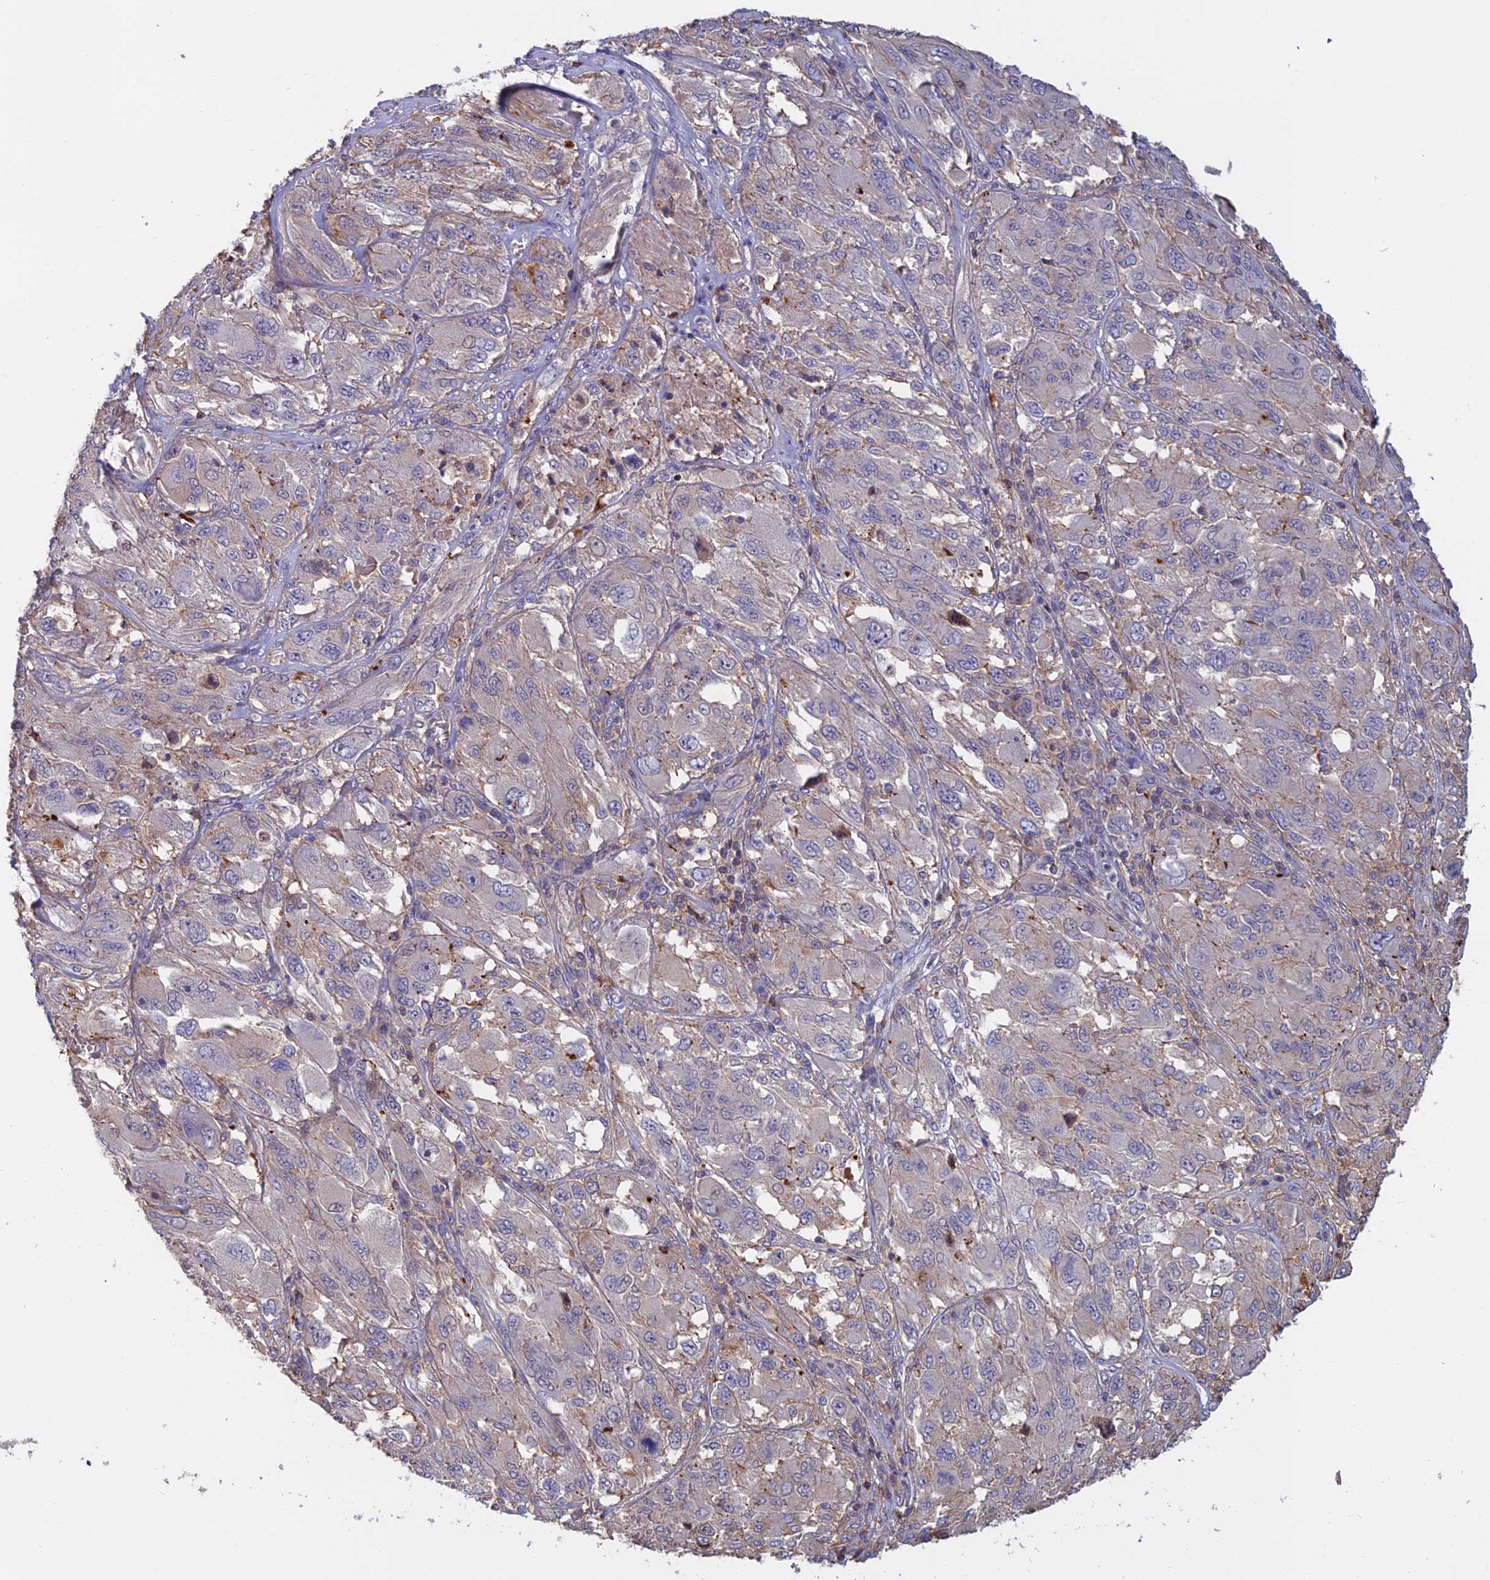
{"staining": {"intensity": "negative", "quantity": "none", "location": "none"}, "tissue": "melanoma", "cell_type": "Tumor cells", "image_type": "cancer", "snomed": [{"axis": "morphology", "description": "Malignant melanoma, NOS"}, {"axis": "topography", "description": "Skin"}], "caption": "IHC histopathology image of melanoma stained for a protein (brown), which reveals no staining in tumor cells. (DAB immunohistochemistry (IHC) visualized using brightfield microscopy, high magnification).", "gene": "C15orf62", "patient": {"sex": "female", "age": 91}}